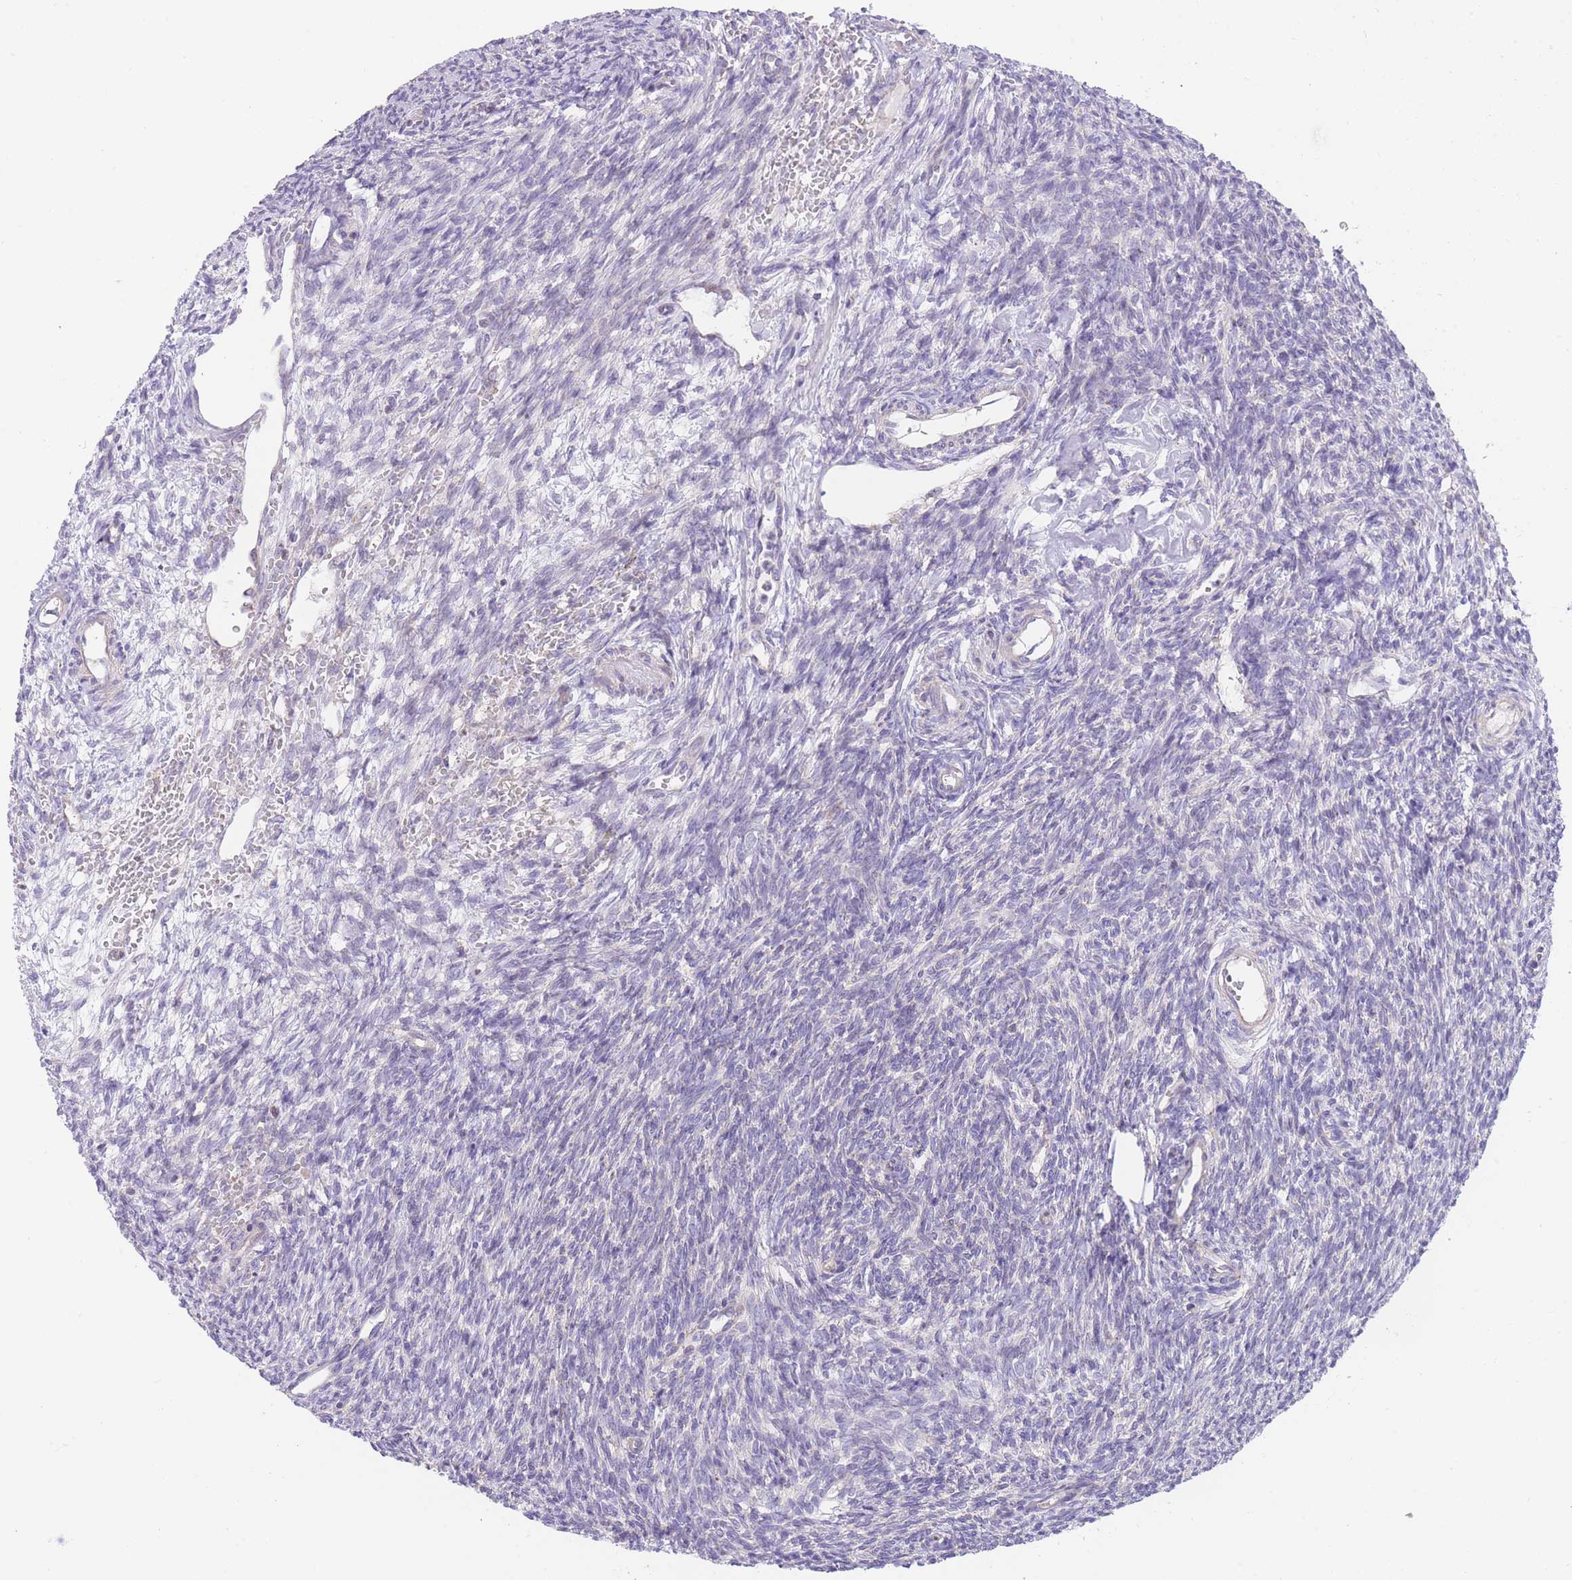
{"staining": {"intensity": "negative", "quantity": "none", "location": "none"}, "tissue": "ovary", "cell_type": "Ovarian stroma cells", "image_type": "normal", "snomed": [{"axis": "morphology", "description": "Normal tissue, NOS"}, {"axis": "topography", "description": "Ovary"}], "caption": "A high-resolution photomicrograph shows immunohistochemistry staining of unremarkable ovary, which reveals no significant expression in ovarian stroma cells.", "gene": "BOLA2B", "patient": {"sex": "female", "age": 39}}